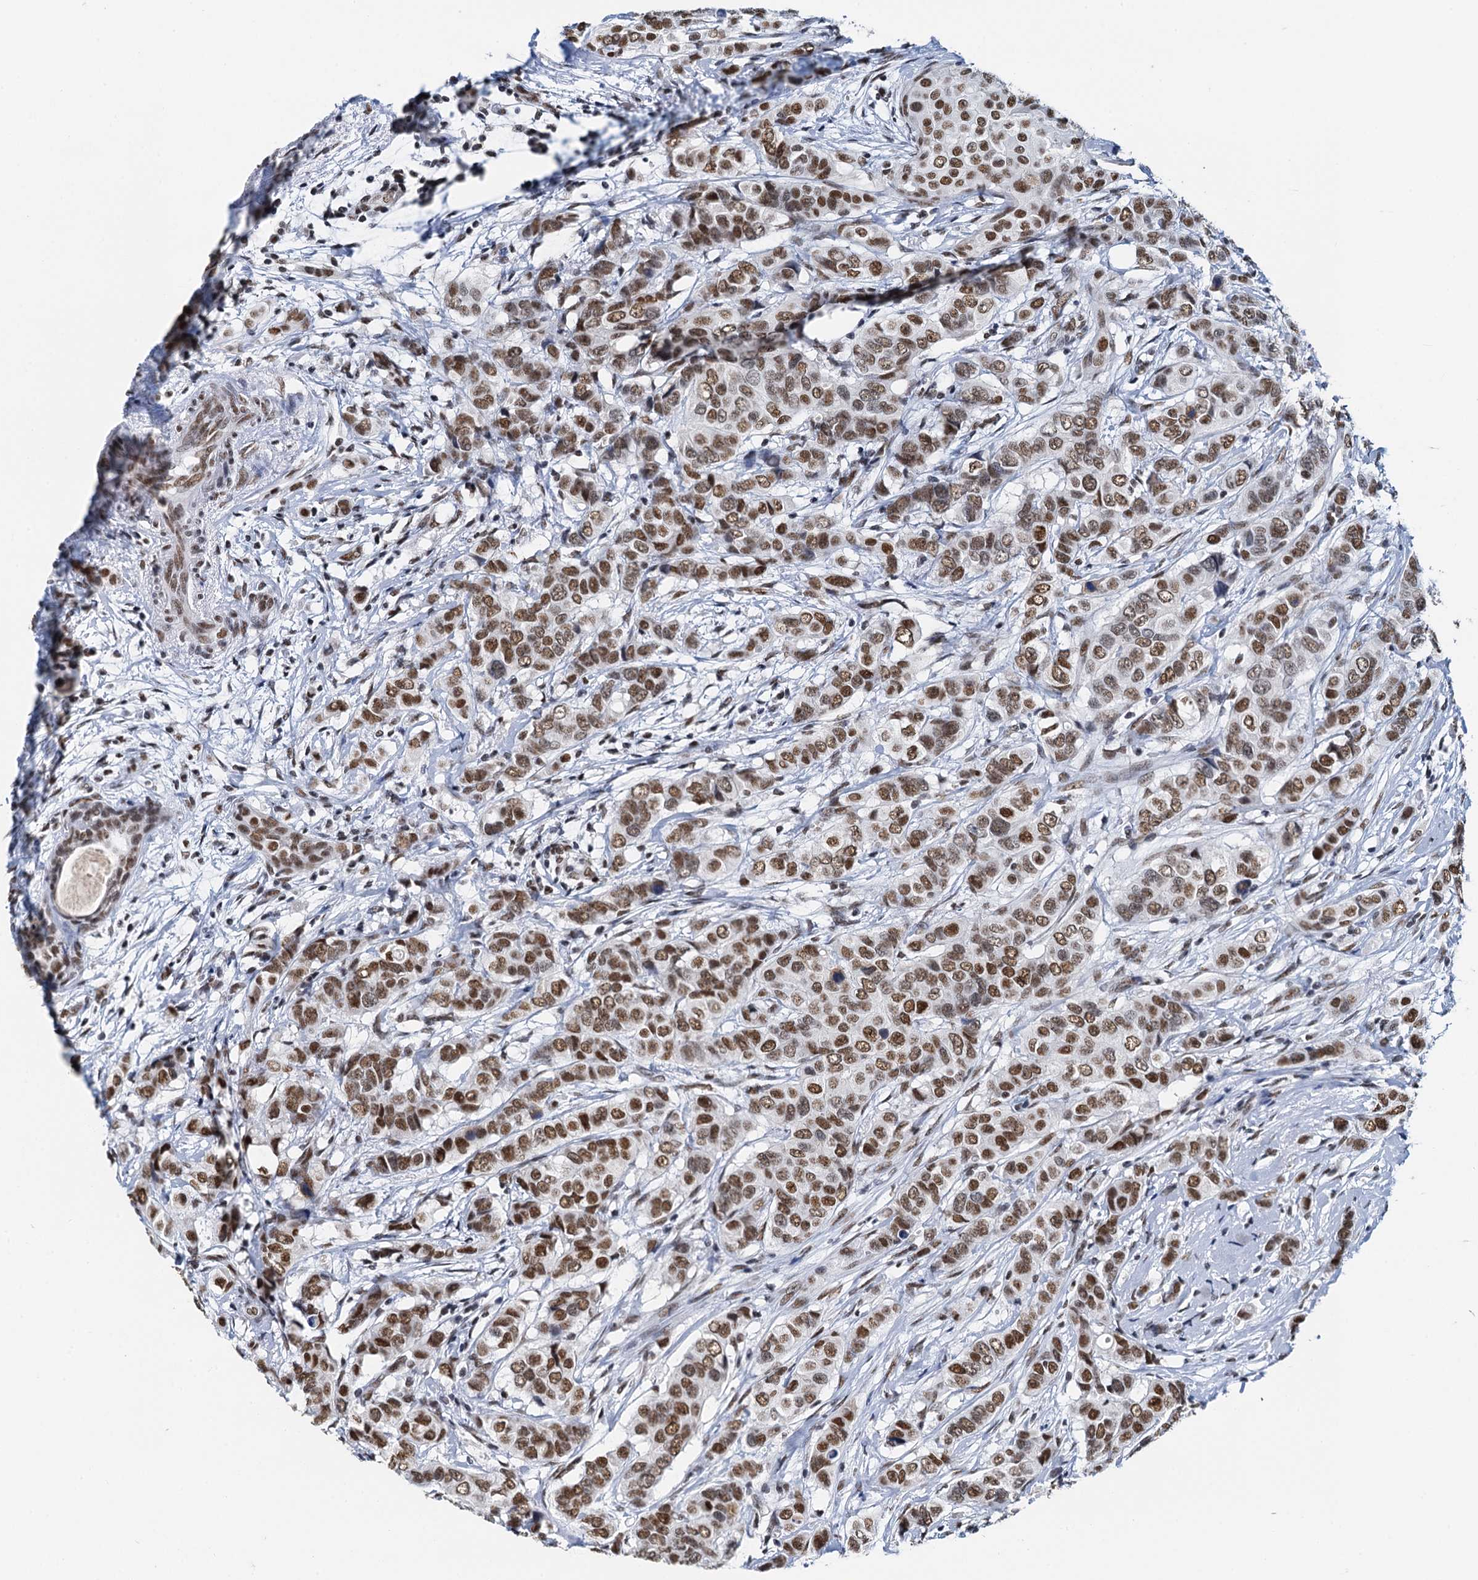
{"staining": {"intensity": "moderate", "quantity": ">75%", "location": "nuclear"}, "tissue": "breast cancer", "cell_type": "Tumor cells", "image_type": "cancer", "snomed": [{"axis": "morphology", "description": "Lobular carcinoma"}, {"axis": "topography", "description": "Breast"}], "caption": "Immunohistochemical staining of breast cancer reveals moderate nuclear protein positivity in approximately >75% of tumor cells. (DAB (3,3'-diaminobenzidine) IHC, brown staining for protein, blue staining for nuclei).", "gene": "SLTM", "patient": {"sex": "female", "age": 51}}